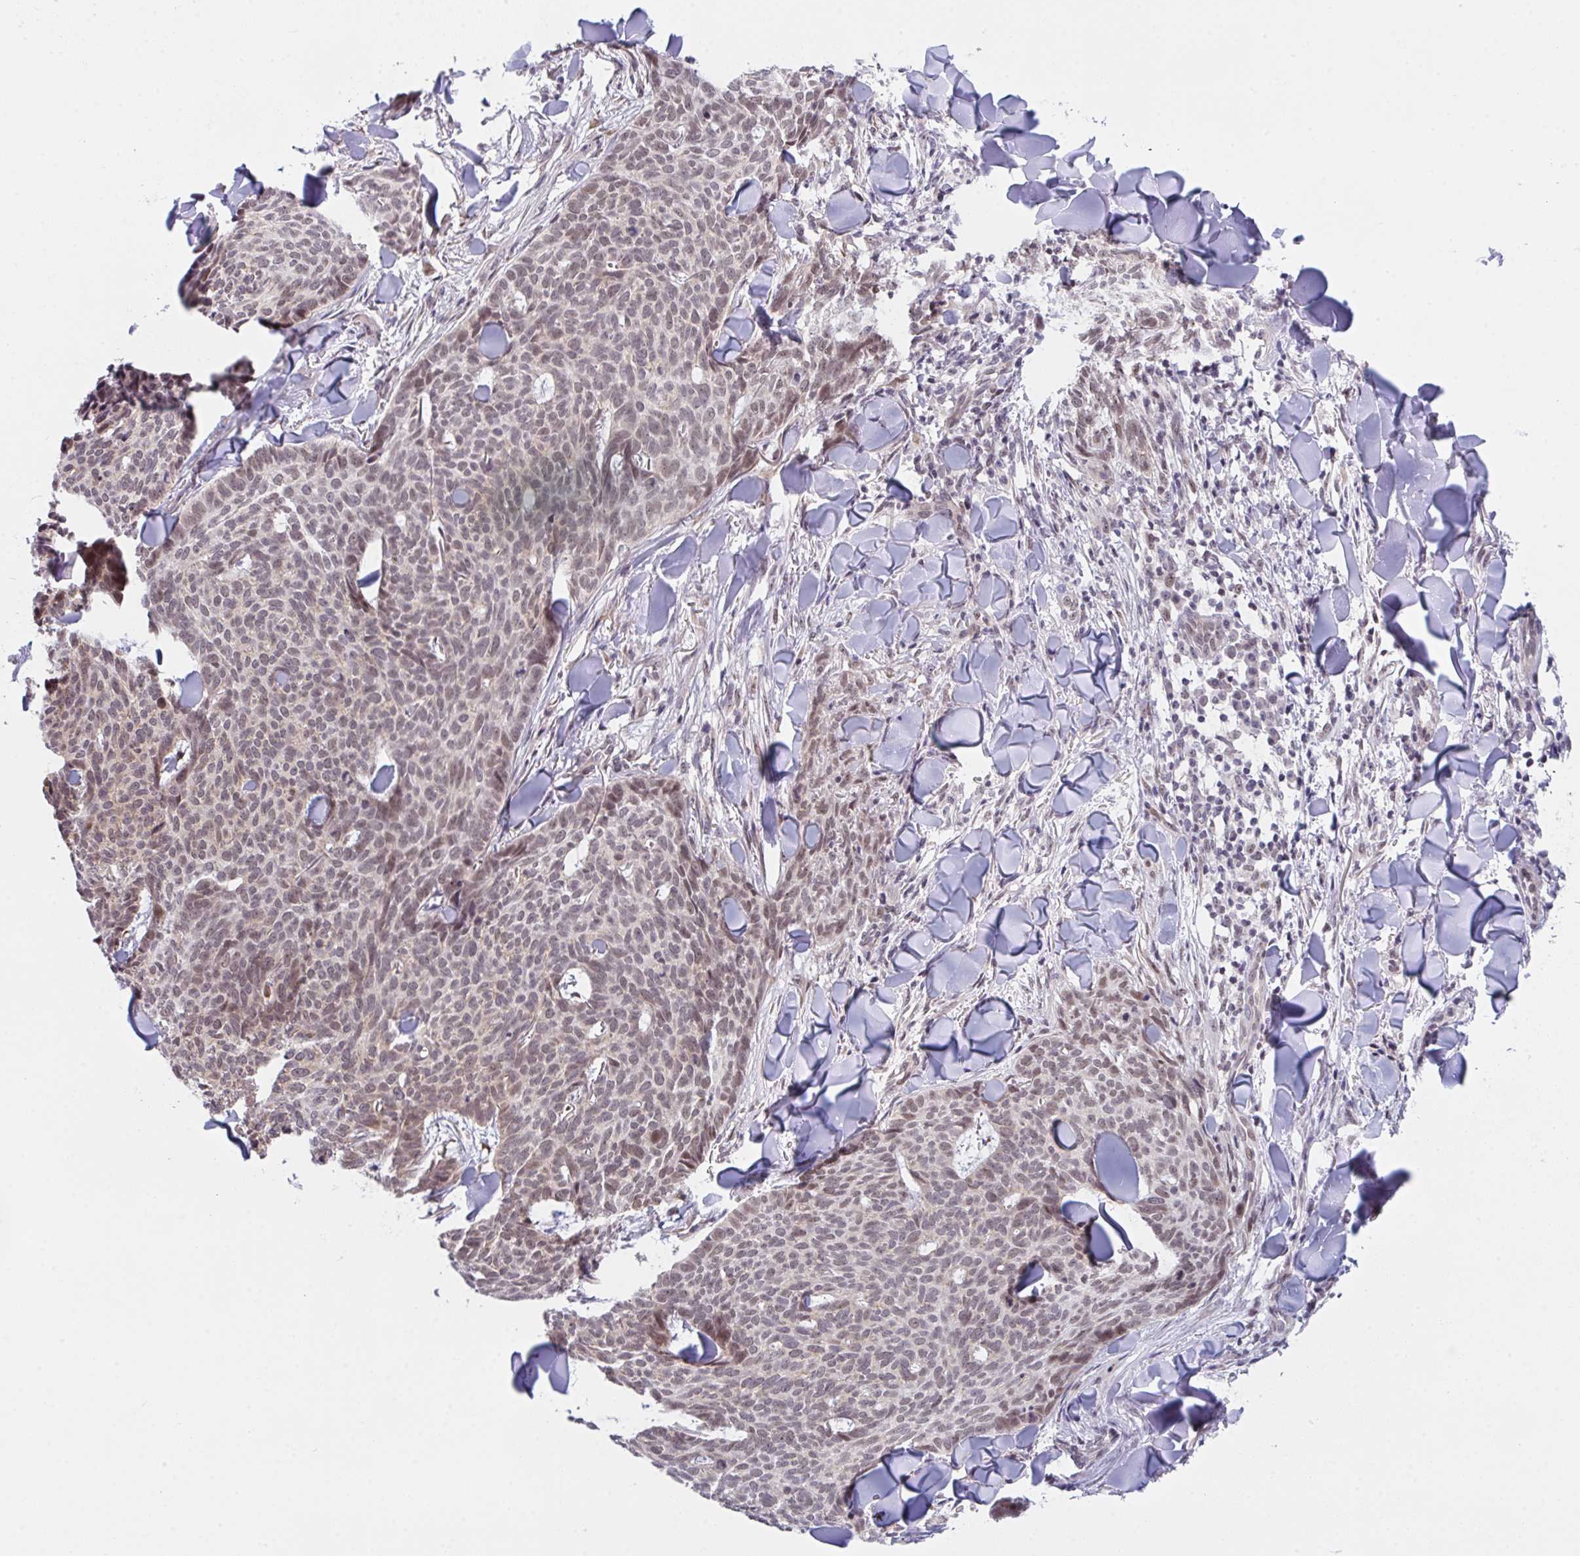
{"staining": {"intensity": "moderate", "quantity": "25%-75%", "location": "nuclear"}, "tissue": "skin cancer", "cell_type": "Tumor cells", "image_type": "cancer", "snomed": [{"axis": "morphology", "description": "Normal tissue, NOS"}, {"axis": "morphology", "description": "Basal cell carcinoma"}, {"axis": "topography", "description": "Skin"}], "caption": "Immunohistochemical staining of skin basal cell carcinoma exhibits moderate nuclear protein expression in about 25%-75% of tumor cells.", "gene": "RBM18", "patient": {"sex": "male", "age": 50}}